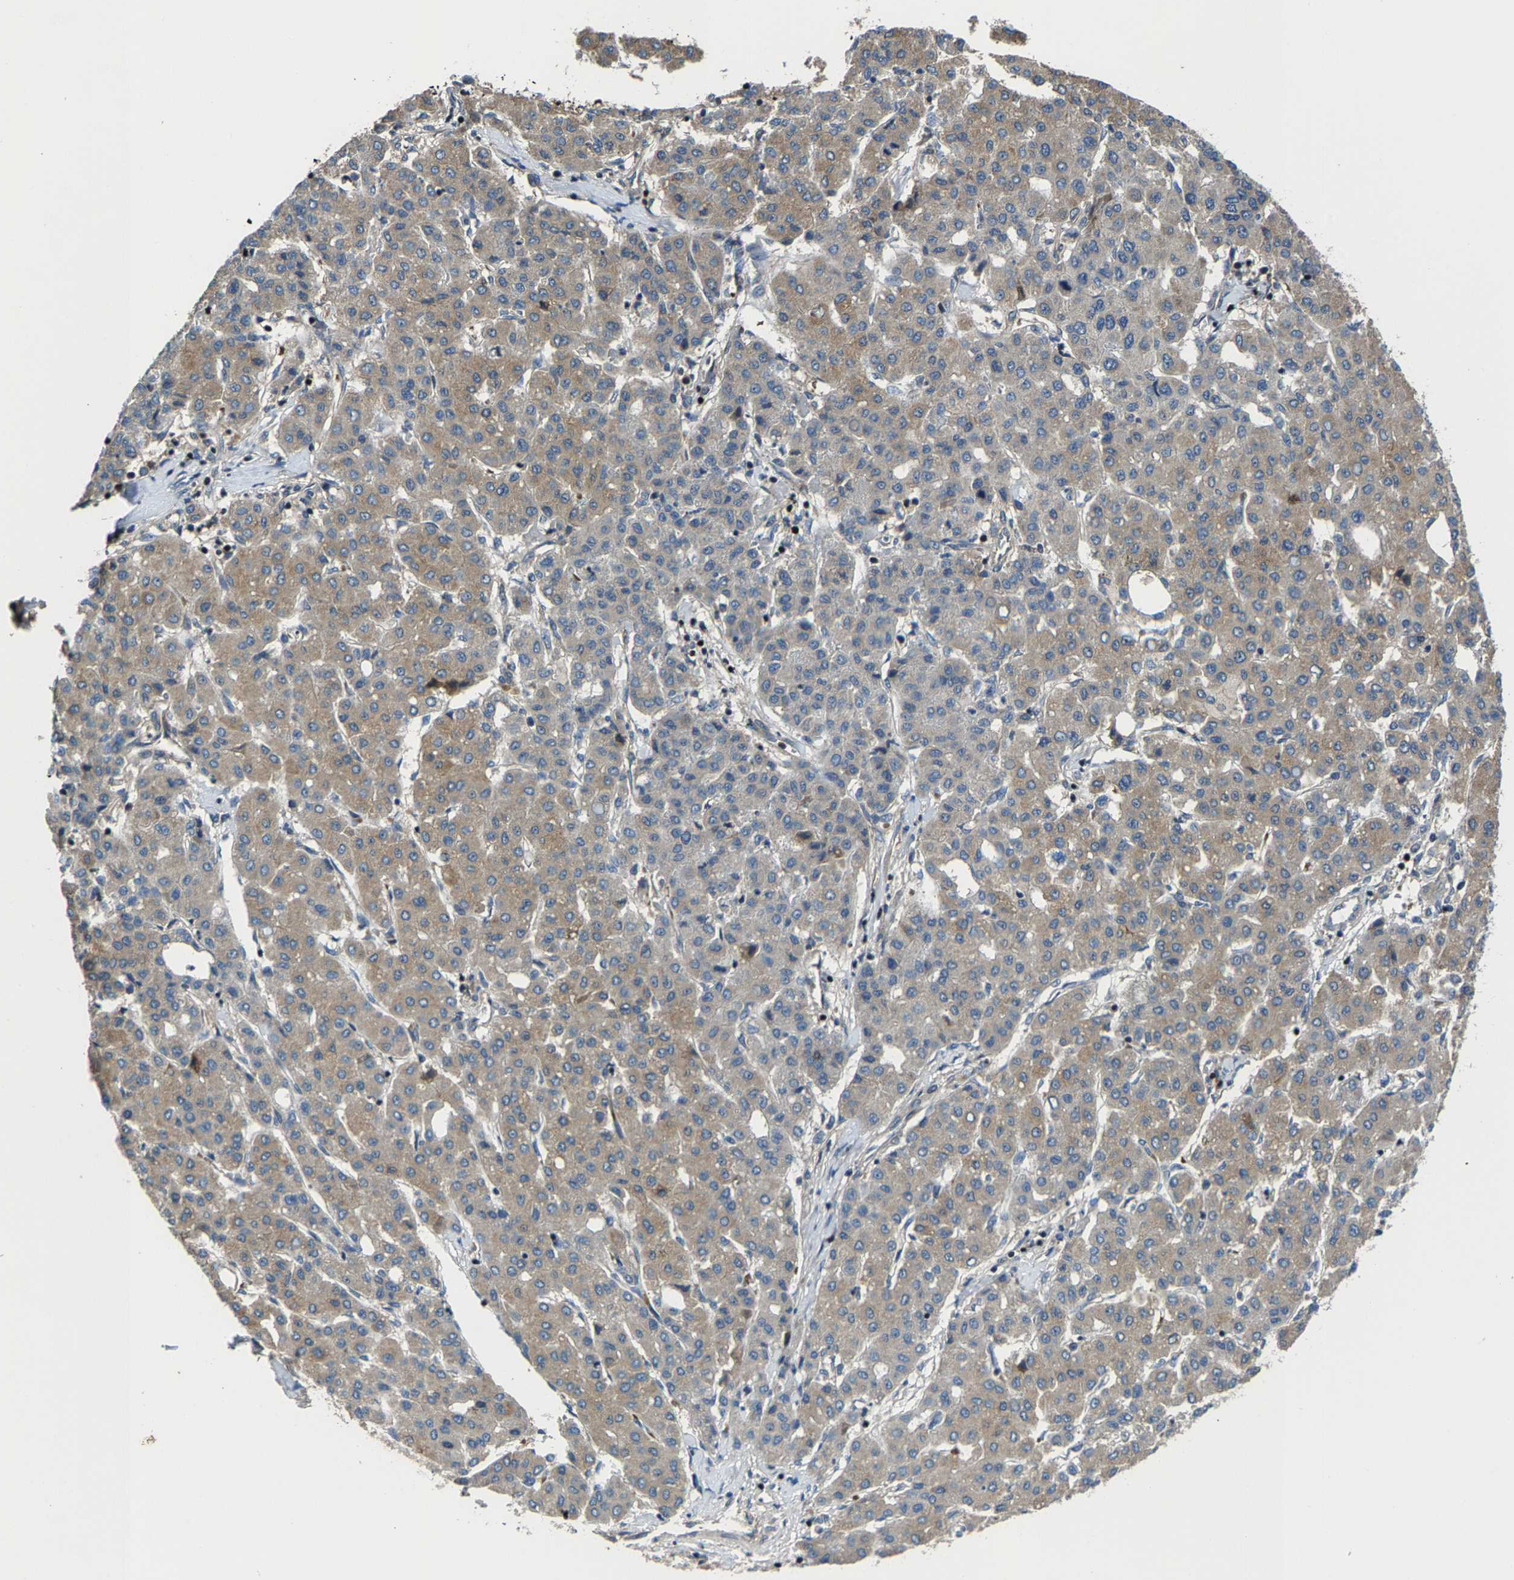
{"staining": {"intensity": "weak", "quantity": ">75%", "location": "cytoplasmic/membranous"}, "tissue": "liver cancer", "cell_type": "Tumor cells", "image_type": "cancer", "snomed": [{"axis": "morphology", "description": "Carcinoma, Hepatocellular, NOS"}, {"axis": "topography", "description": "Liver"}], "caption": "Liver hepatocellular carcinoma stained with a protein marker shows weak staining in tumor cells.", "gene": "AGBL3", "patient": {"sex": "male", "age": 65}}